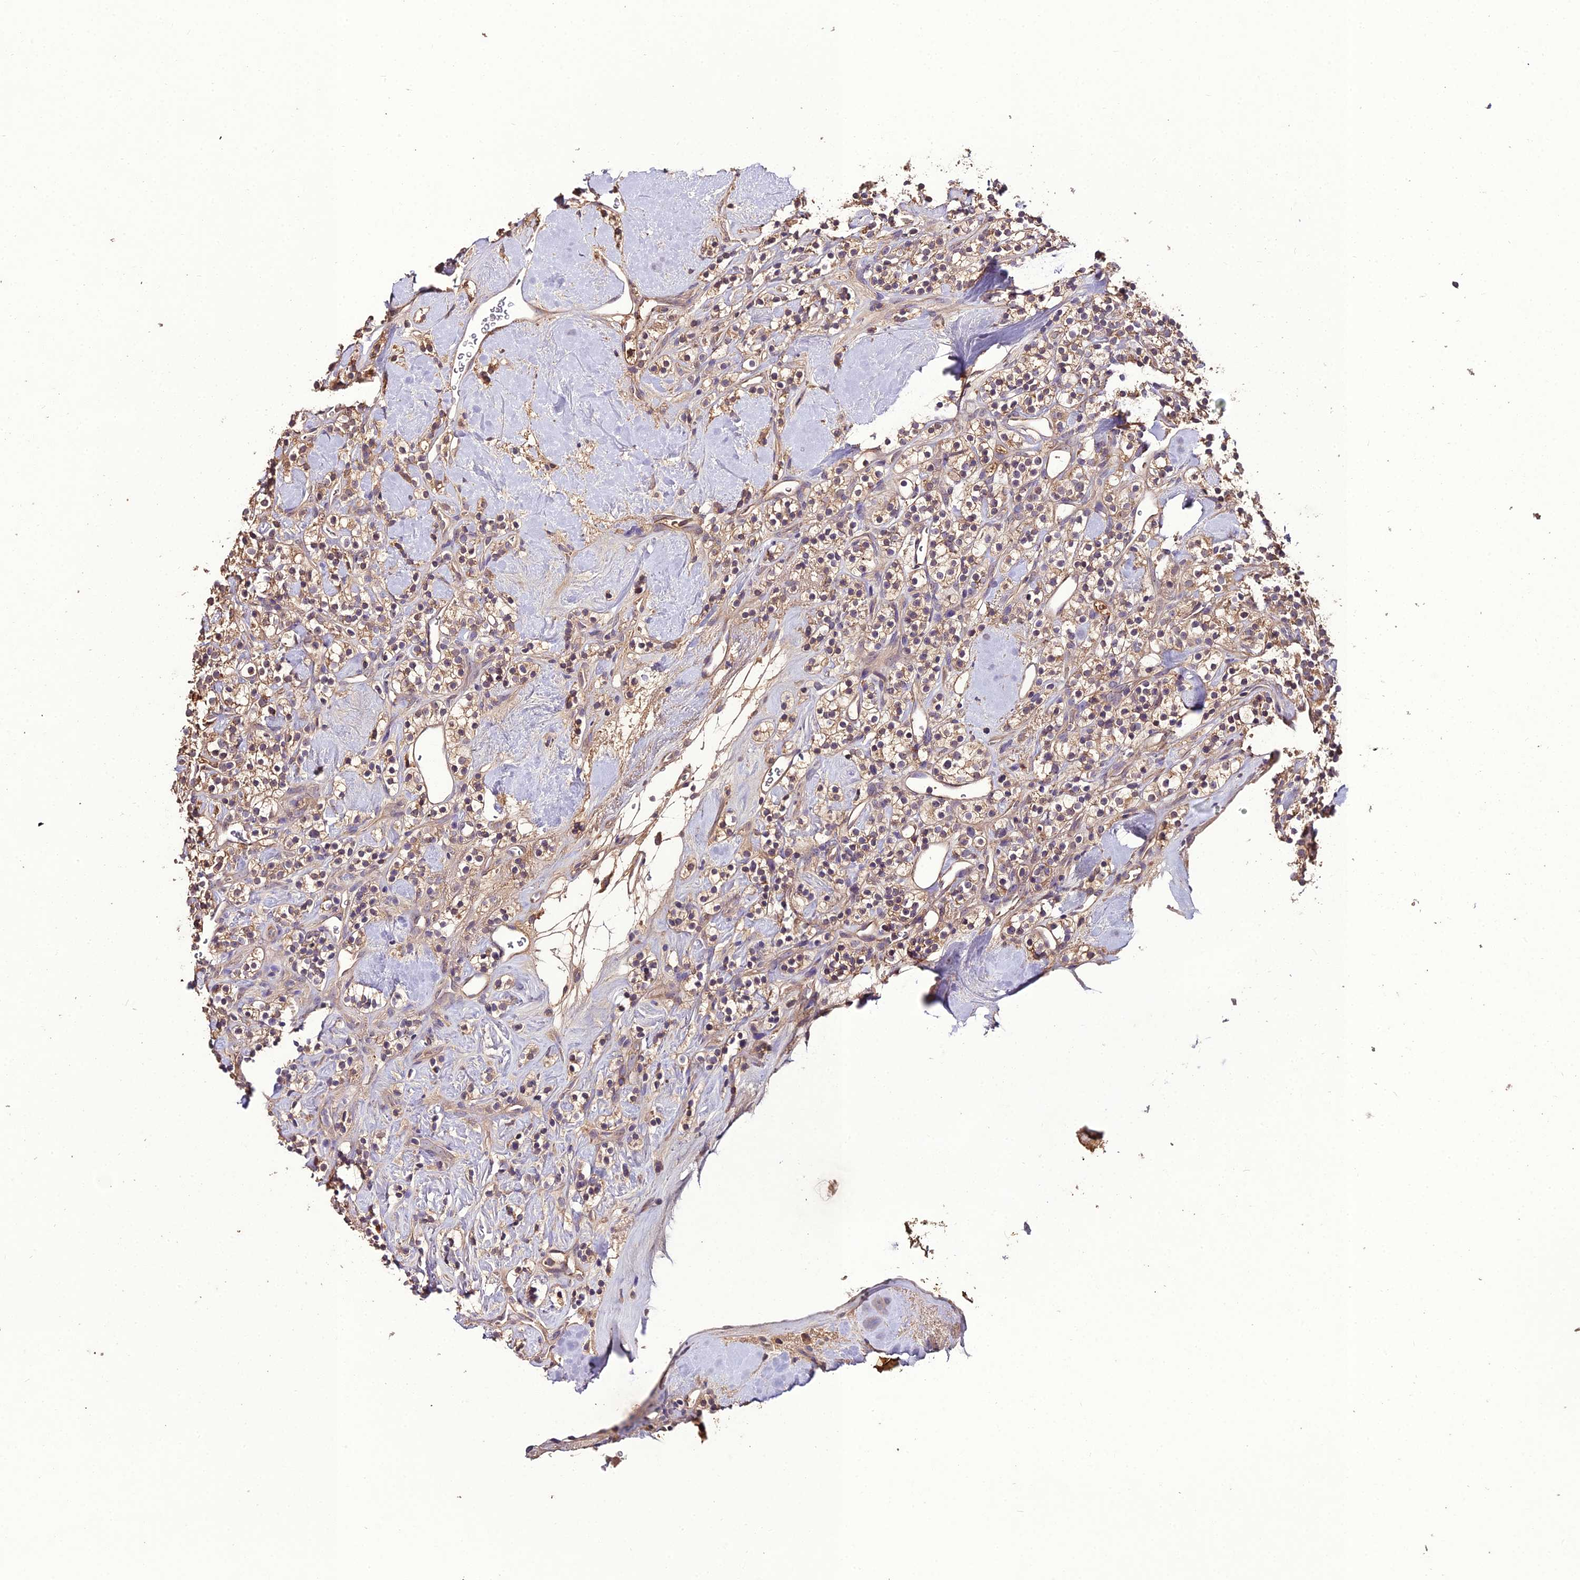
{"staining": {"intensity": "weak", "quantity": ">75%", "location": "cytoplasmic/membranous"}, "tissue": "renal cancer", "cell_type": "Tumor cells", "image_type": "cancer", "snomed": [{"axis": "morphology", "description": "Adenocarcinoma, NOS"}, {"axis": "topography", "description": "Kidney"}], "caption": "A histopathology image showing weak cytoplasmic/membranous expression in about >75% of tumor cells in renal adenocarcinoma, as visualized by brown immunohistochemical staining.", "gene": "KCTD16", "patient": {"sex": "male", "age": 77}}